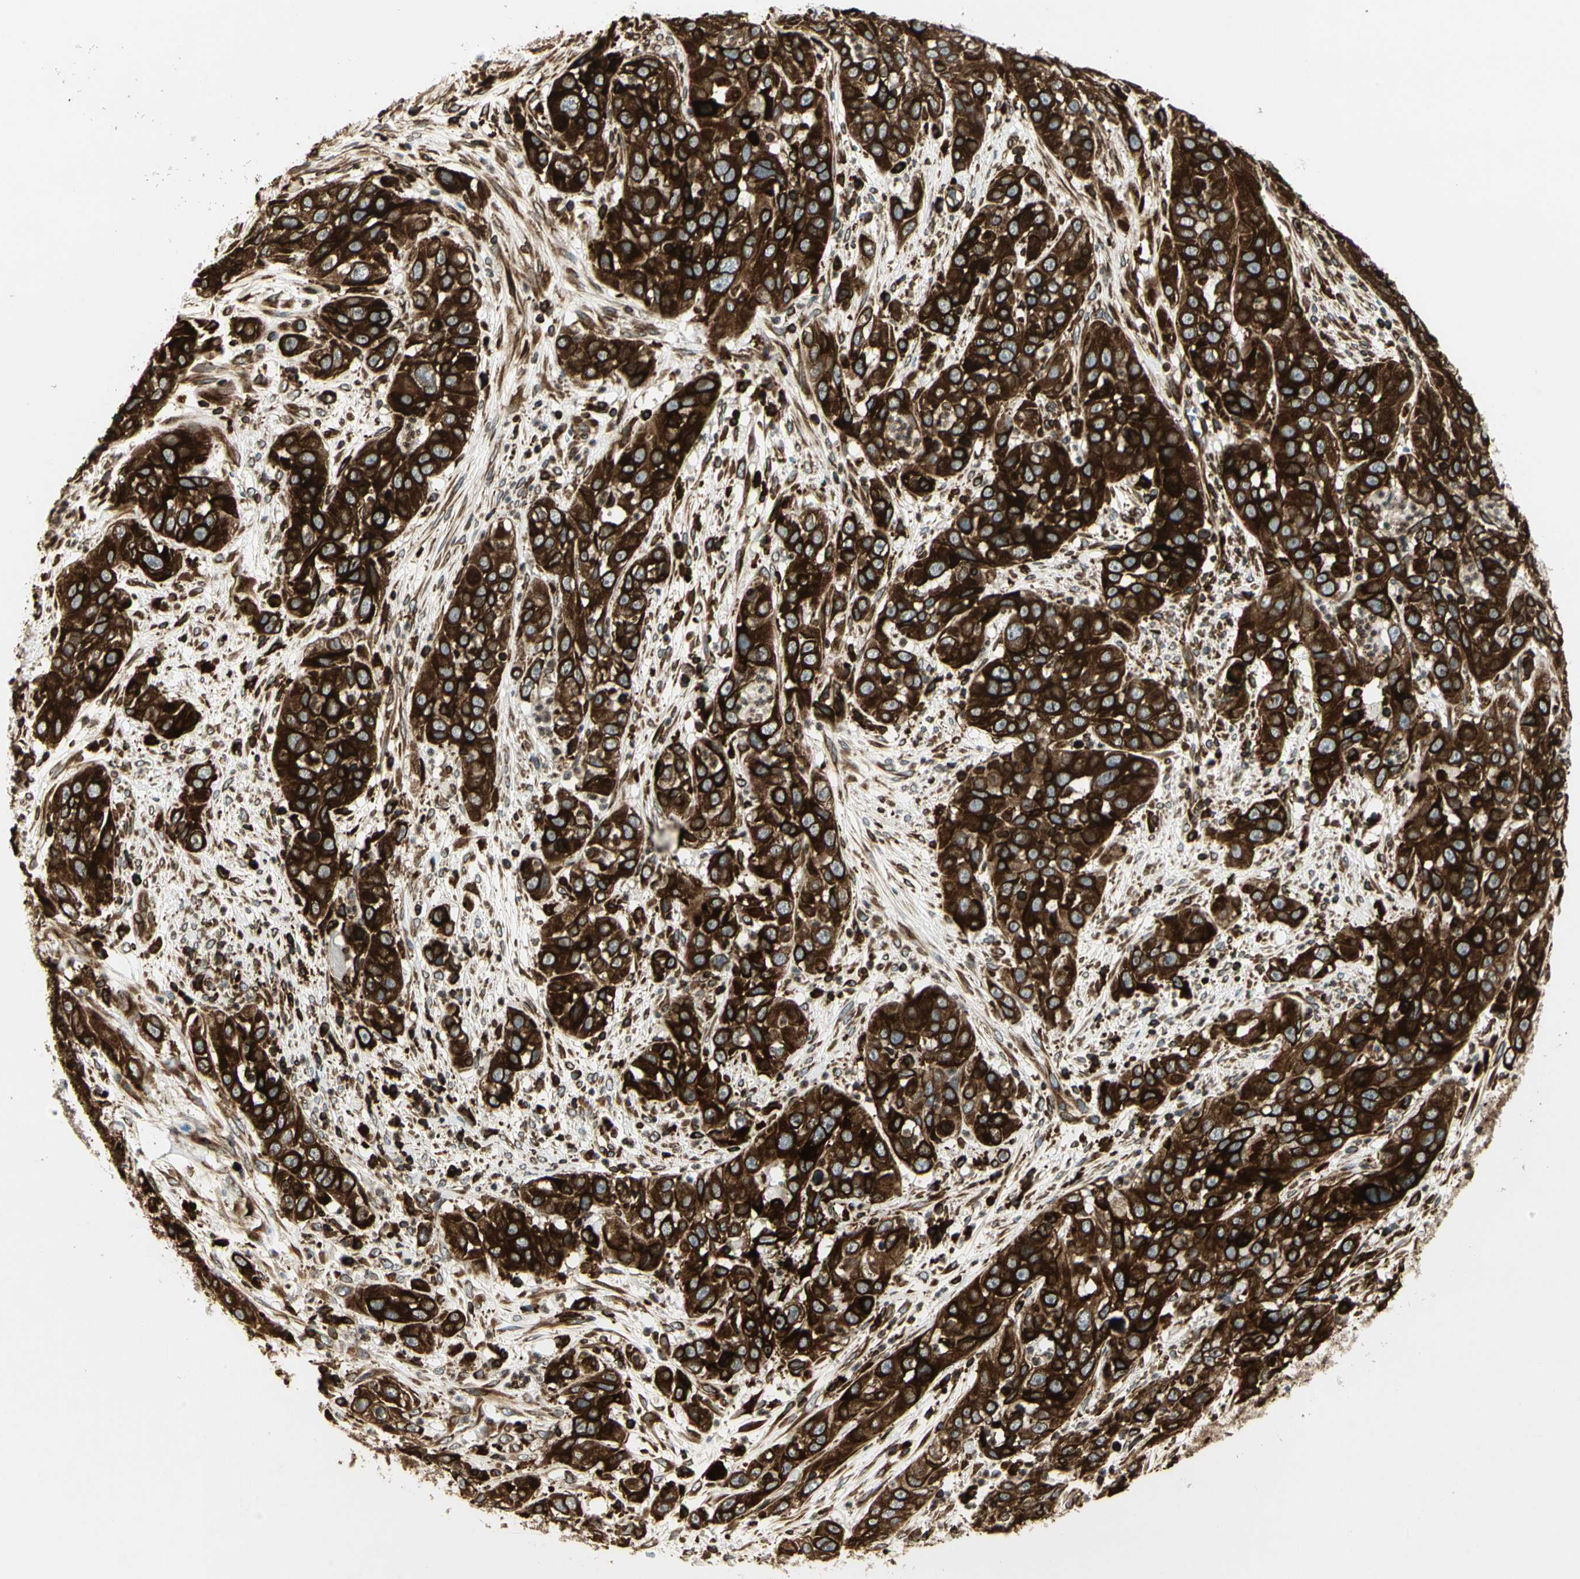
{"staining": {"intensity": "strong", "quantity": ">75%", "location": "cytoplasmic/membranous"}, "tissue": "cervical cancer", "cell_type": "Tumor cells", "image_type": "cancer", "snomed": [{"axis": "morphology", "description": "Squamous cell carcinoma, NOS"}, {"axis": "topography", "description": "Cervix"}], "caption": "This is a histology image of immunohistochemistry (IHC) staining of cervical cancer (squamous cell carcinoma), which shows strong expression in the cytoplasmic/membranous of tumor cells.", "gene": "TAPBP", "patient": {"sex": "female", "age": 32}}